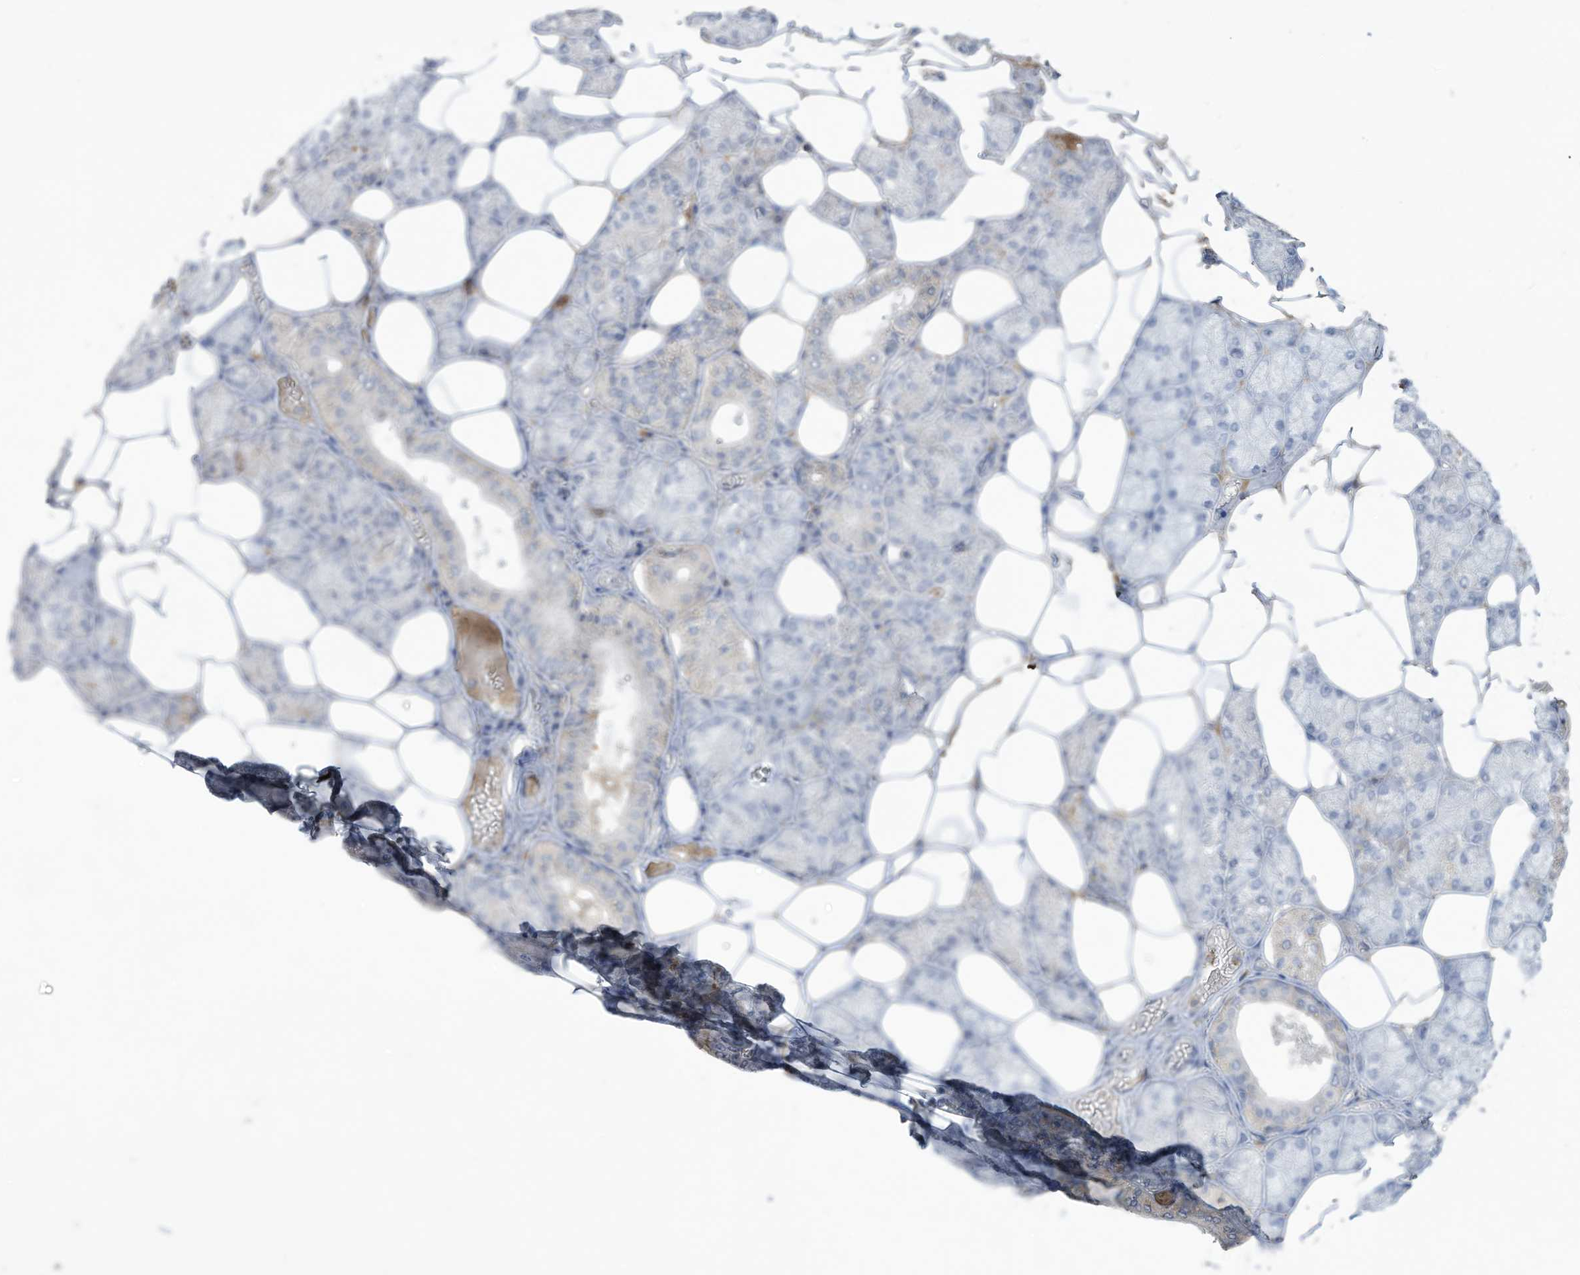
{"staining": {"intensity": "moderate", "quantity": "<25%", "location": "cytoplasmic/membranous"}, "tissue": "salivary gland", "cell_type": "Glandular cells", "image_type": "normal", "snomed": [{"axis": "morphology", "description": "Normal tissue, NOS"}, {"axis": "topography", "description": "Salivary gland"}], "caption": "Protein expression analysis of unremarkable salivary gland reveals moderate cytoplasmic/membranous staining in approximately <25% of glandular cells.", "gene": "HAS3", "patient": {"sex": "male", "age": 62}}